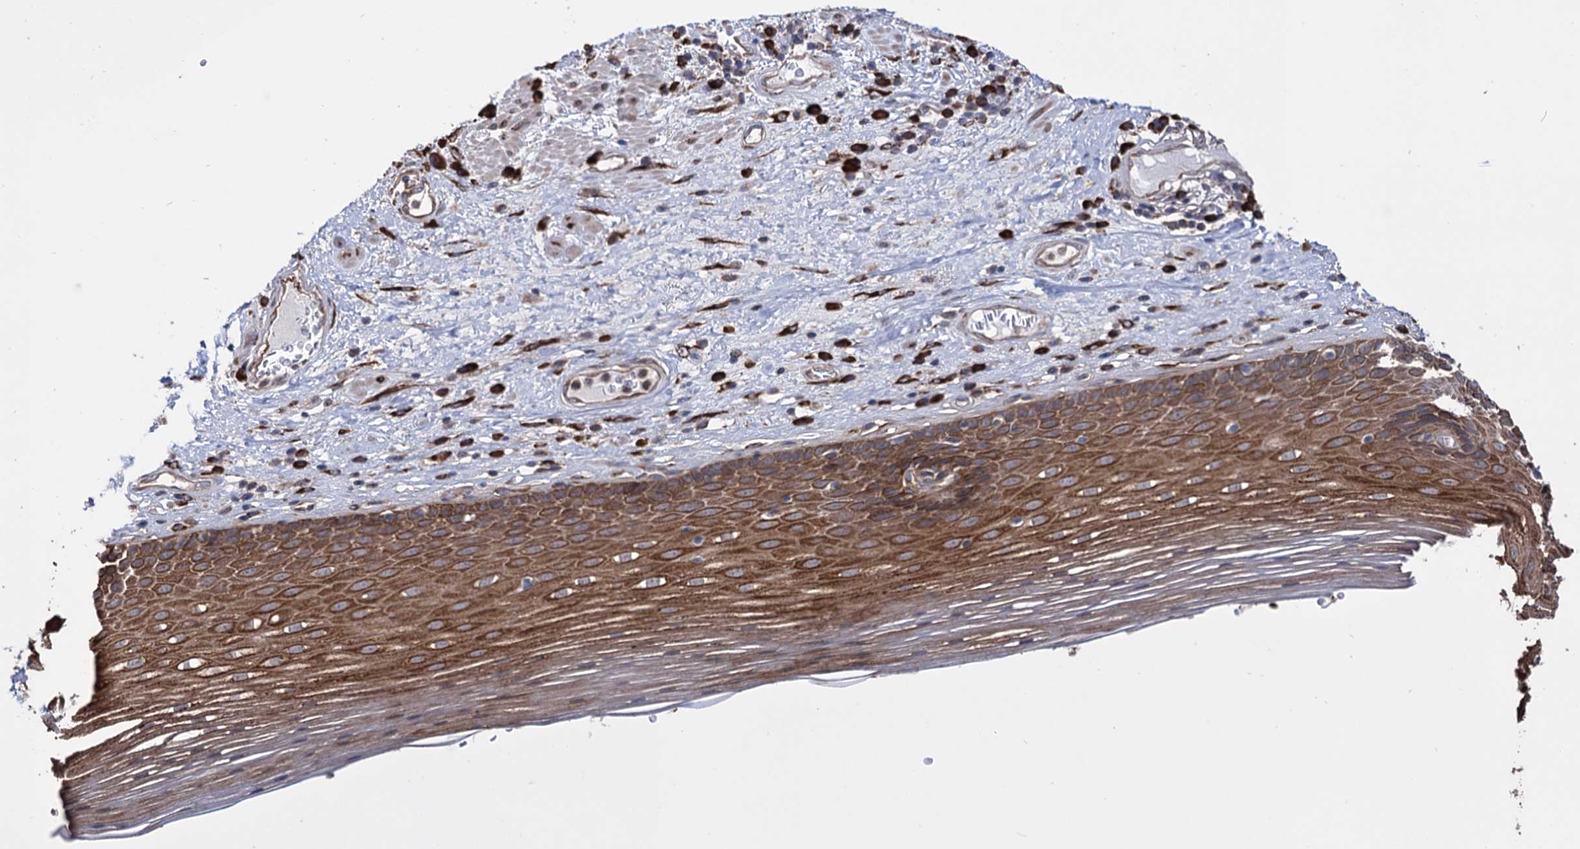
{"staining": {"intensity": "moderate", "quantity": ">75%", "location": "cytoplasmic/membranous"}, "tissue": "esophagus", "cell_type": "Squamous epithelial cells", "image_type": "normal", "snomed": [{"axis": "morphology", "description": "Normal tissue, NOS"}, {"axis": "topography", "description": "Esophagus"}], "caption": "Immunohistochemistry (IHC) (DAB (3,3'-diaminobenzidine)) staining of unremarkable human esophagus exhibits moderate cytoplasmic/membranous protein positivity in approximately >75% of squamous epithelial cells. The protein is stained brown, and the nuclei are stained in blue (DAB (3,3'-diaminobenzidine) IHC with brightfield microscopy, high magnification).", "gene": "CDAN1", "patient": {"sex": "male", "age": 62}}